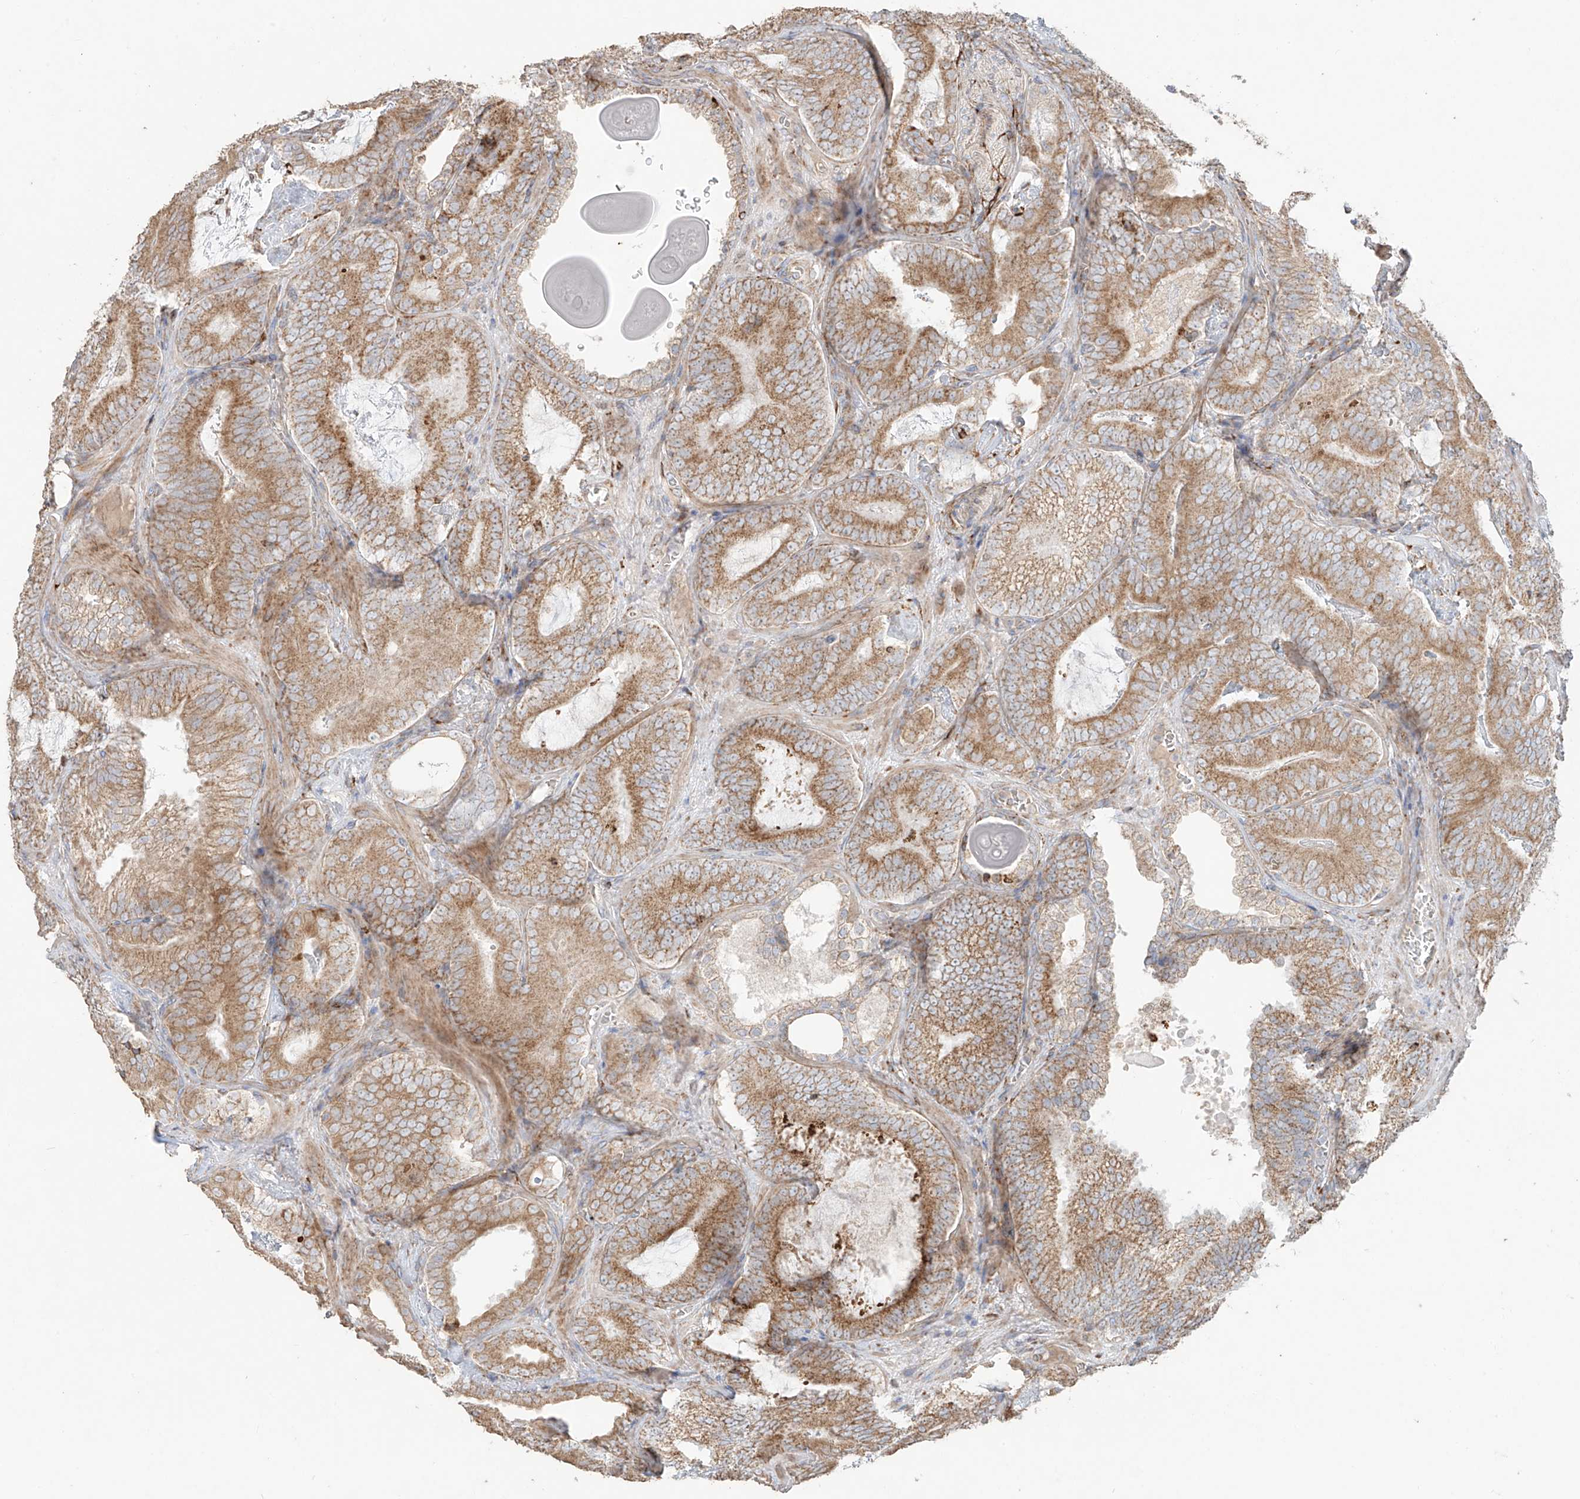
{"staining": {"intensity": "moderate", "quantity": ">75%", "location": "cytoplasmic/membranous"}, "tissue": "prostate cancer", "cell_type": "Tumor cells", "image_type": "cancer", "snomed": [{"axis": "morphology", "description": "Adenocarcinoma, High grade"}, {"axis": "topography", "description": "Prostate"}], "caption": "Protein expression analysis of human prostate cancer reveals moderate cytoplasmic/membranous staining in about >75% of tumor cells. Nuclei are stained in blue.", "gene": "COLGALT2", "patient": {"sex": "male", "age": 66}}